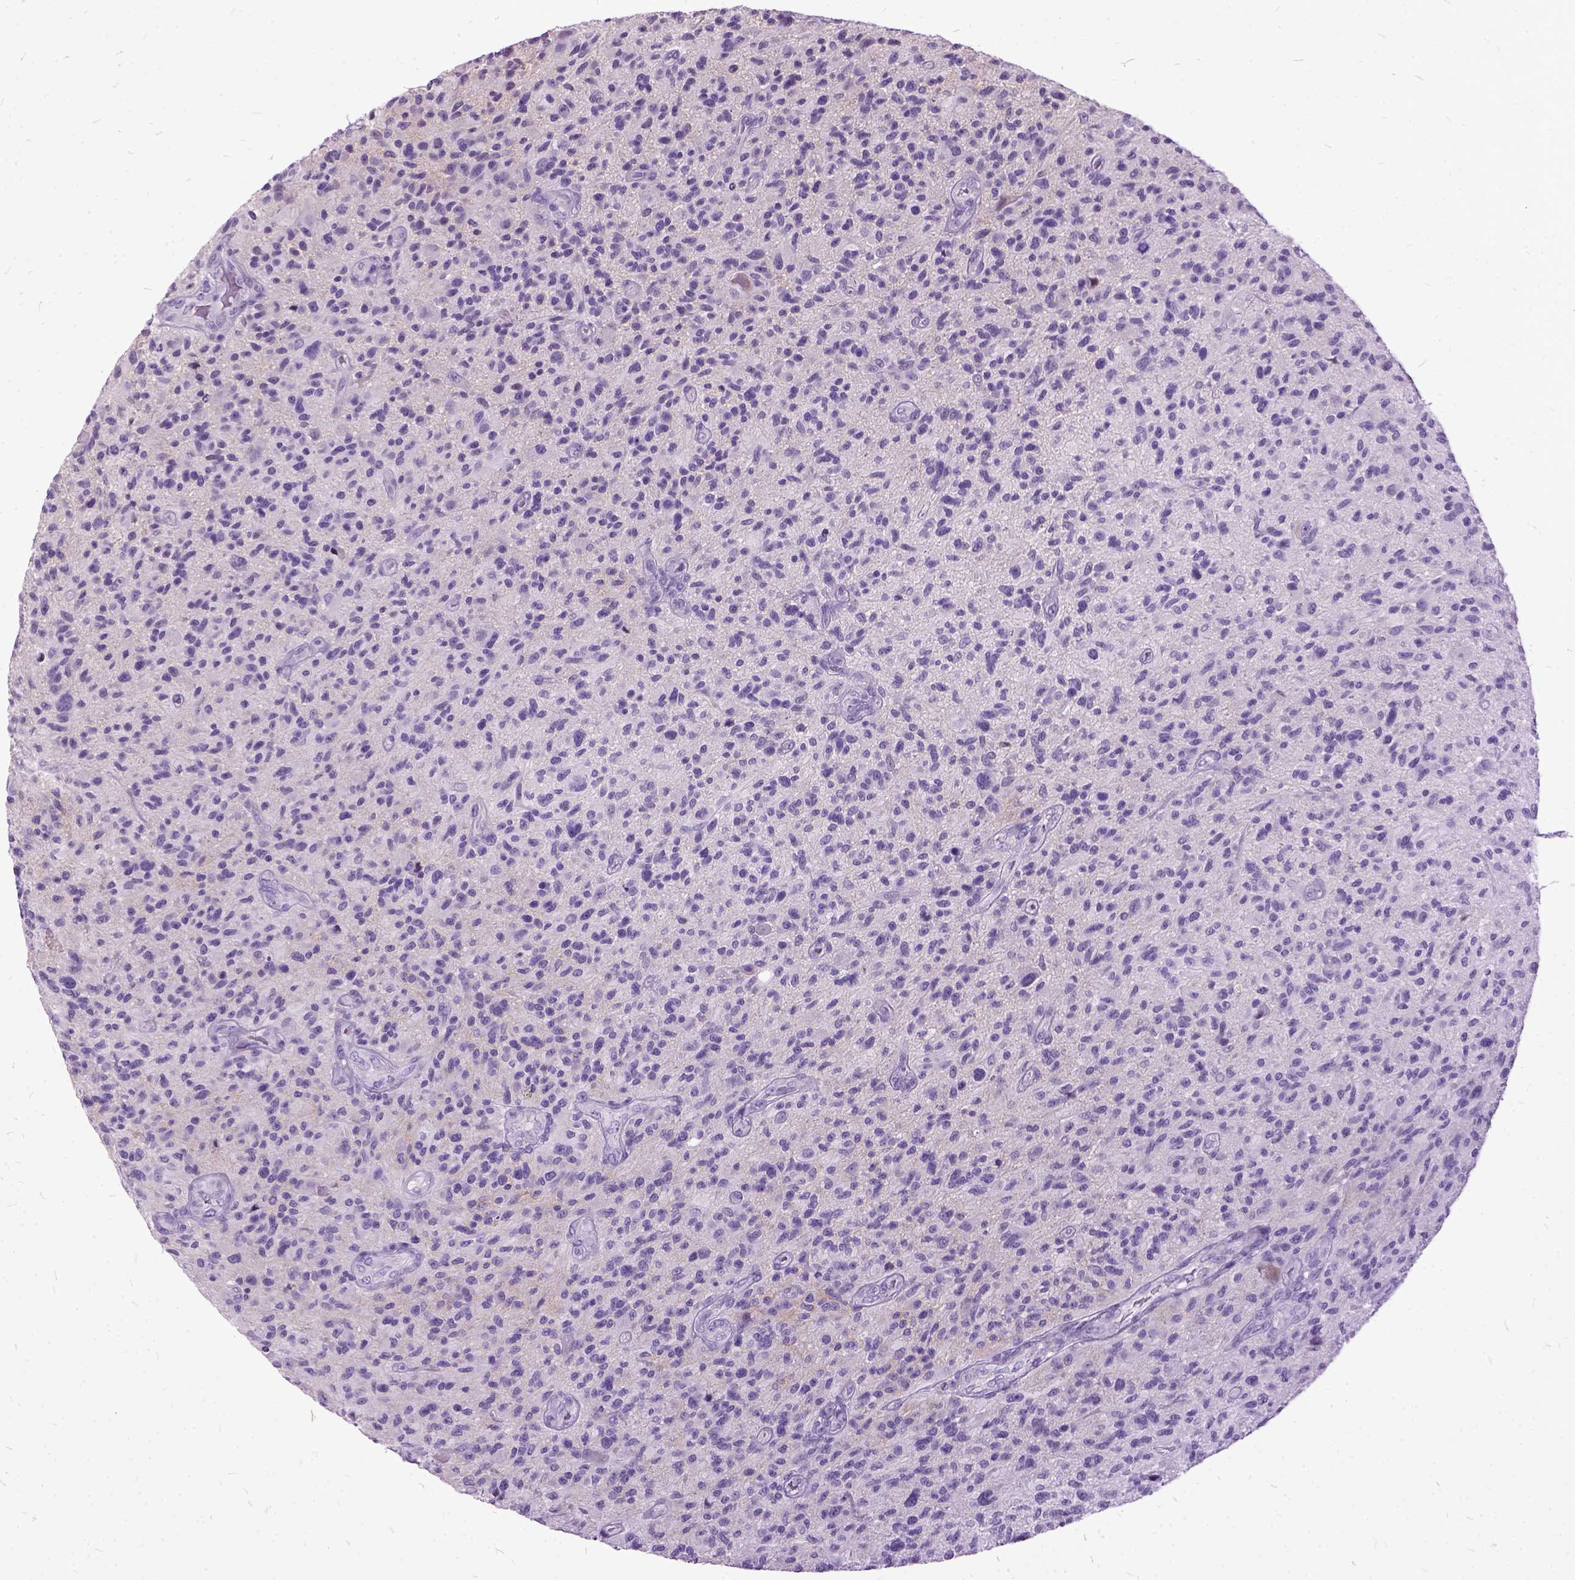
{"staining": {"intensity": "negative", "quantity": "none", "location": "none"}, "tissue": "glioma", "cell_type": "Tumor cells", "image_type": "cancer", "snomed": [{"axis": "morphology", "description": "Glioma, malignant, High grade"}, {"axis": "topography", "description": "Brain"}], "caption": "This is a micrograph of immunohistochemistry (IHC) staining of glioma, which shows no positivity in tumor cells.", "gene": "MME", "patient": {"sex": "male", "age": 47}}